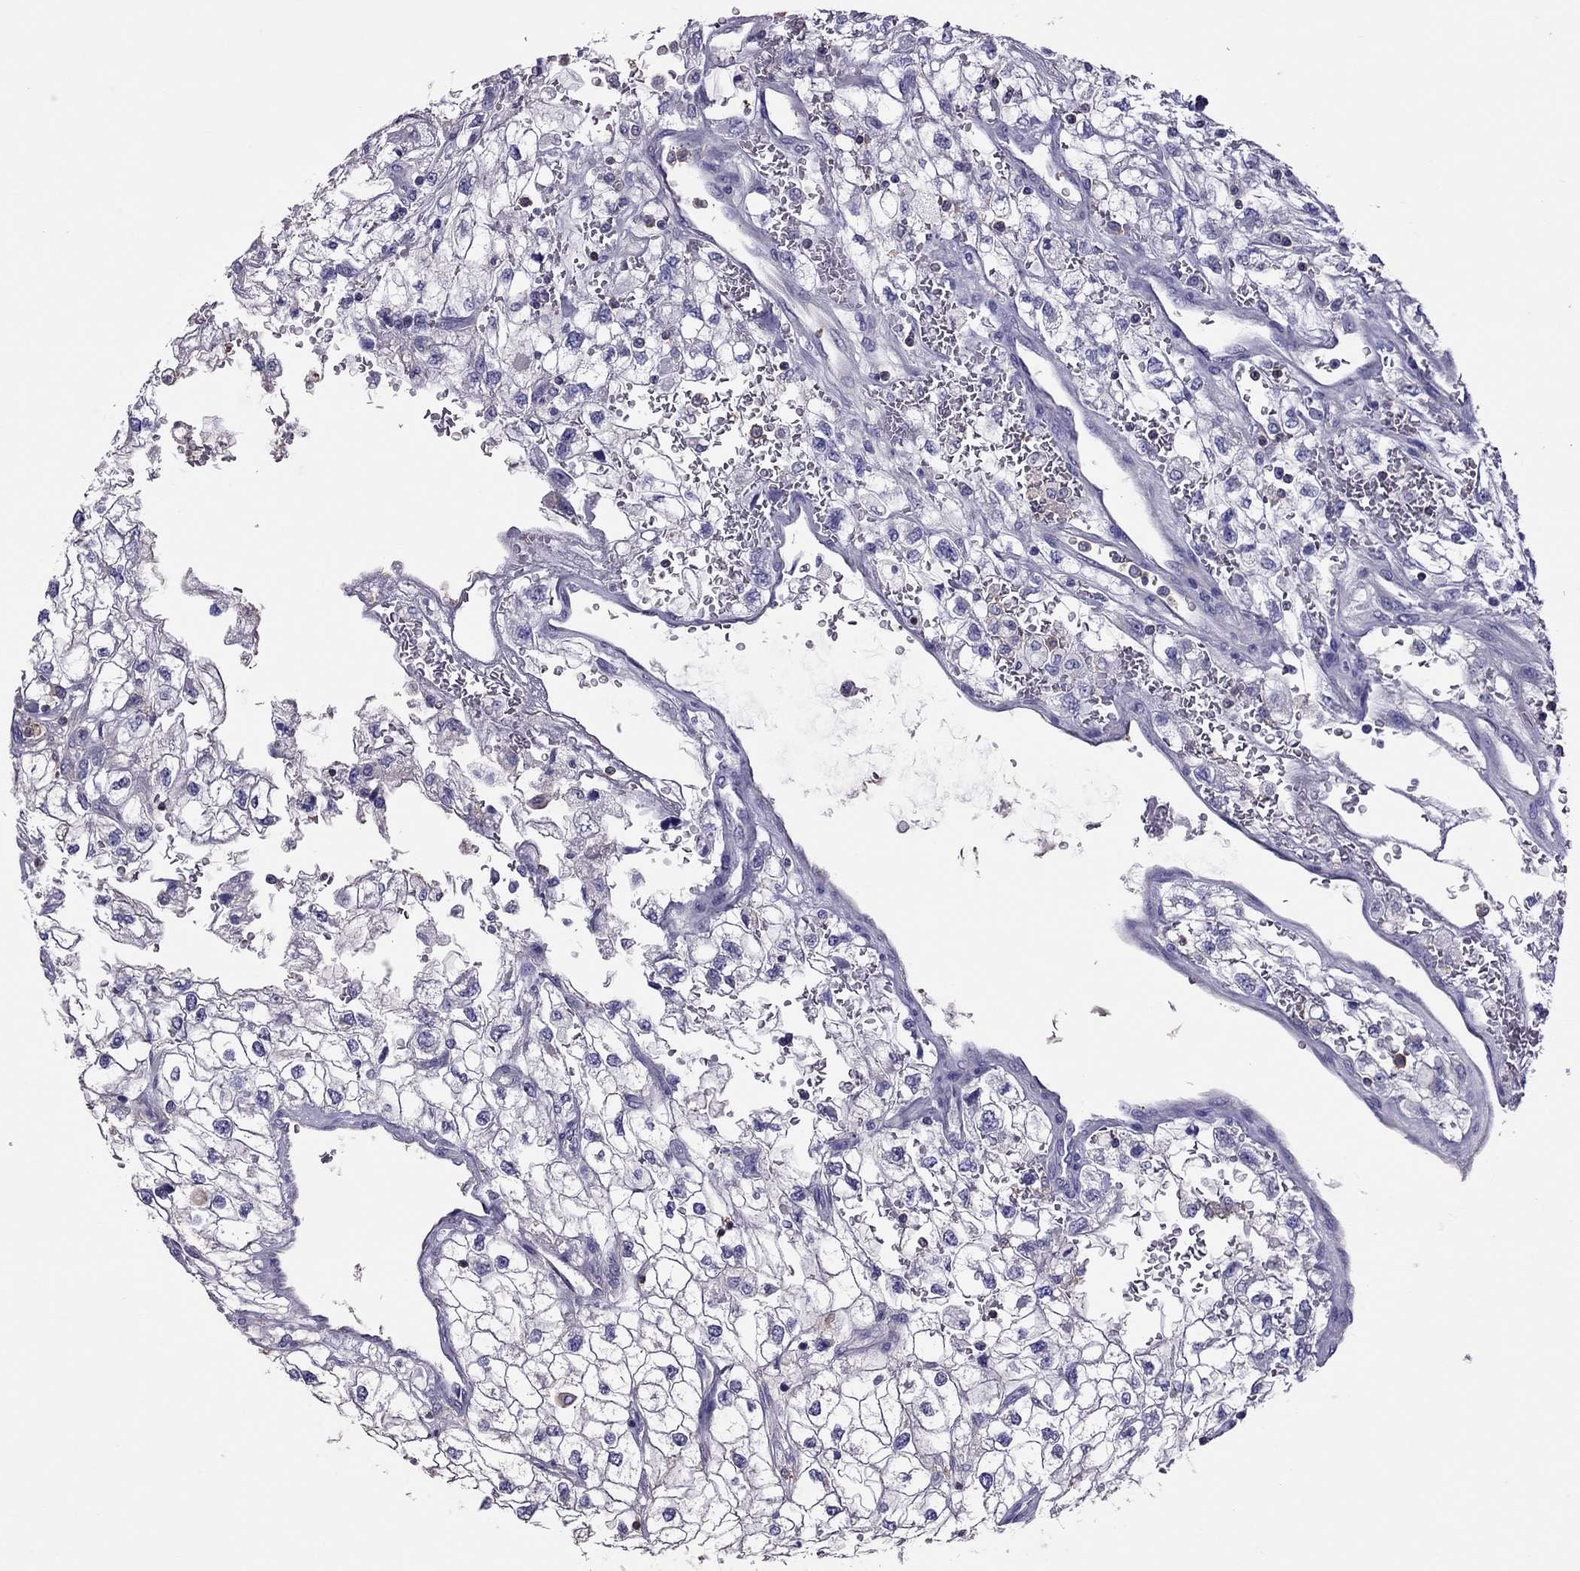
{"staining": {"intensity": "negative", "quantity": "none", "location": "none"}, "tissue": "renal cancer", "cell_type": "Tumor cells", "image_type": "cancer", "snomed": [{"axis": "morphology", "description": "Adenocarcinoma, NOS"}, {"axis": "topography", "description": "Kidney"}], "caption": "A micrograph of renal adenocarcinoma stained for a protein reveals no brown staining in tumor cells.", "gene": "TEX22", "patient": {"sex": "male", "age": 59}}